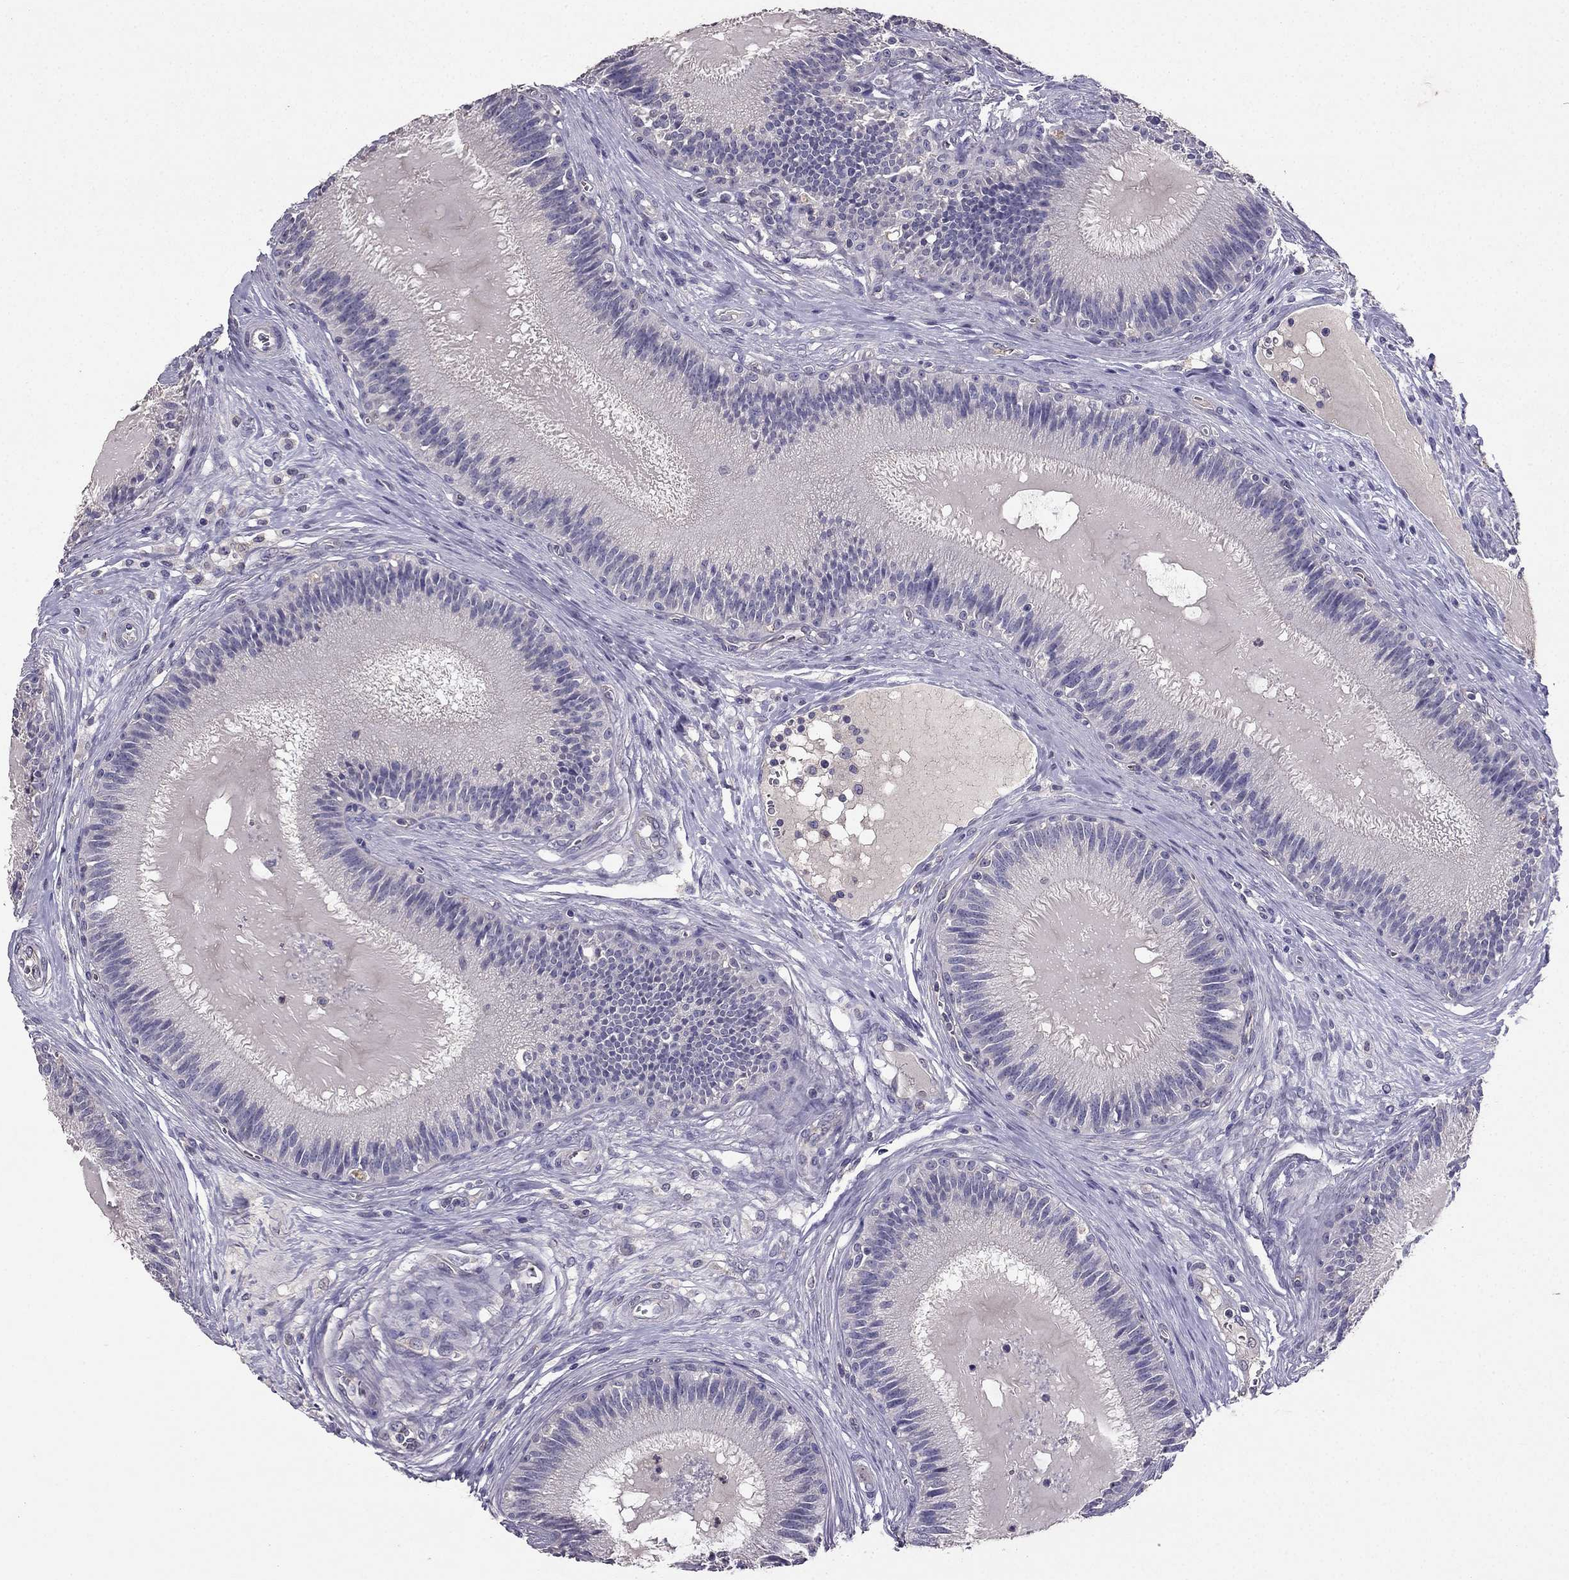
{"staining": {"intensity": "negative", "quantity": "none", "location": "none"}, "tissue": "epididymis", "cell_type": "Glandular cells", "image_type": "normal", "snomed": [{"axis": "morphology", "description": "Normal tissue, NOS"}, {"axis": "topography", "description": "Epididymis"}], "caption": "Immunohistochemistry image of unremarkable epididymis: human epididymis stained with DAB (3,3'-diaminobenzidine) demonstrates no significant protein staining in glandular cells. (Brightfield microscopy of DAB (3,3'-diaminobenzidine) IHC at high magnification).", "gene": "RFLNB", "patient": {"sex": "male", "age": 27}}